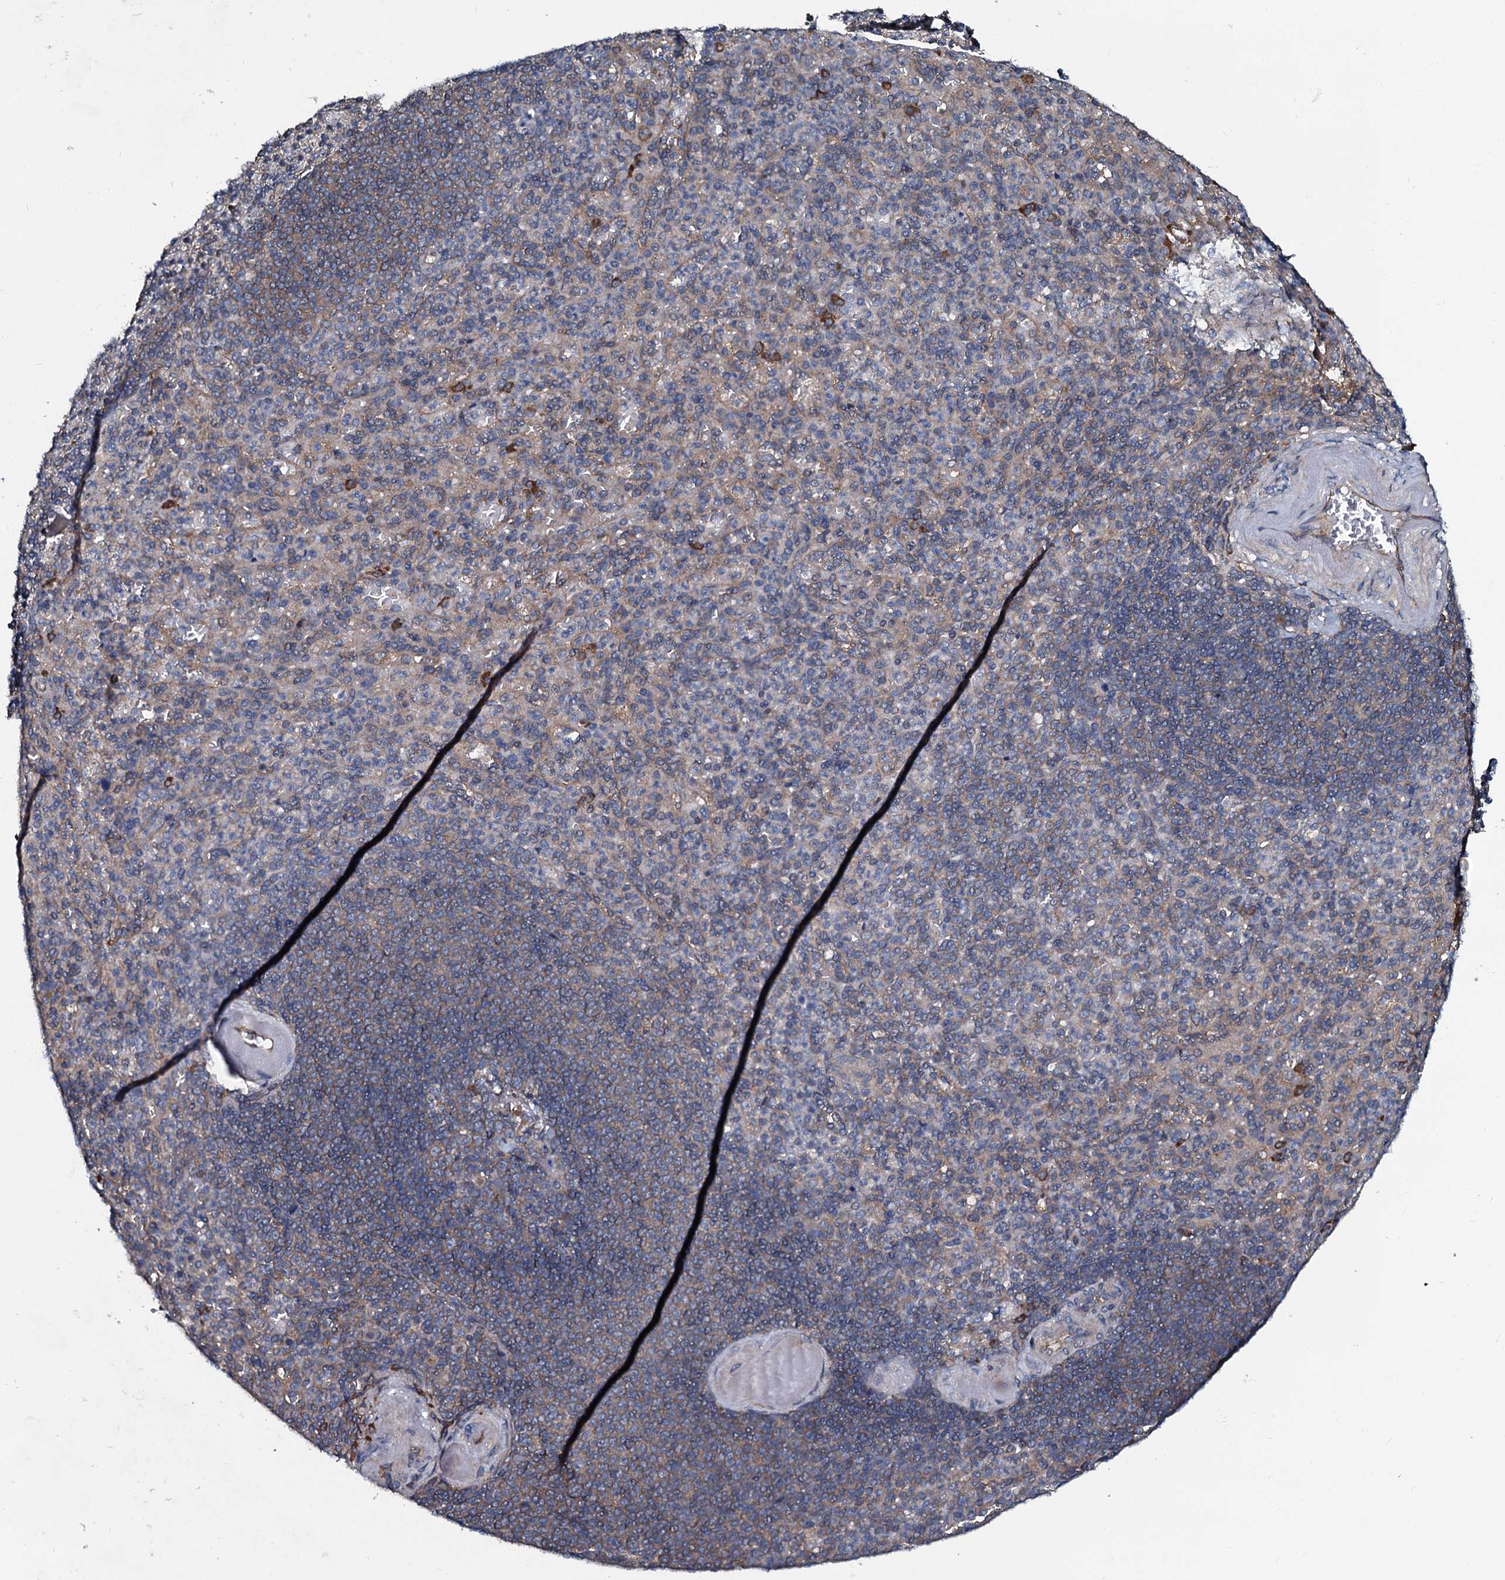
{"staining": {"intensity": "moderate", "quantity": "25%-75%", "location": "cytoplasmic/membranous"}, "tissue": "spleen", "cell_type": "Cells in red pulp", "image_type": "normal", "snomed": [{"axis": "morphology", "description": "Normal tissue, NOS"}, {"axis": "topography", "description": "Spleen"}], "caption": "About 25%-75% of cells in red pulp in normal human spleen reveal moderate cytoplasmic/membranous protein positivity as visualized by brown immunohistochemical staining.", "gene": "USPL1", "patient": {"sex": "female", "age": 74}}